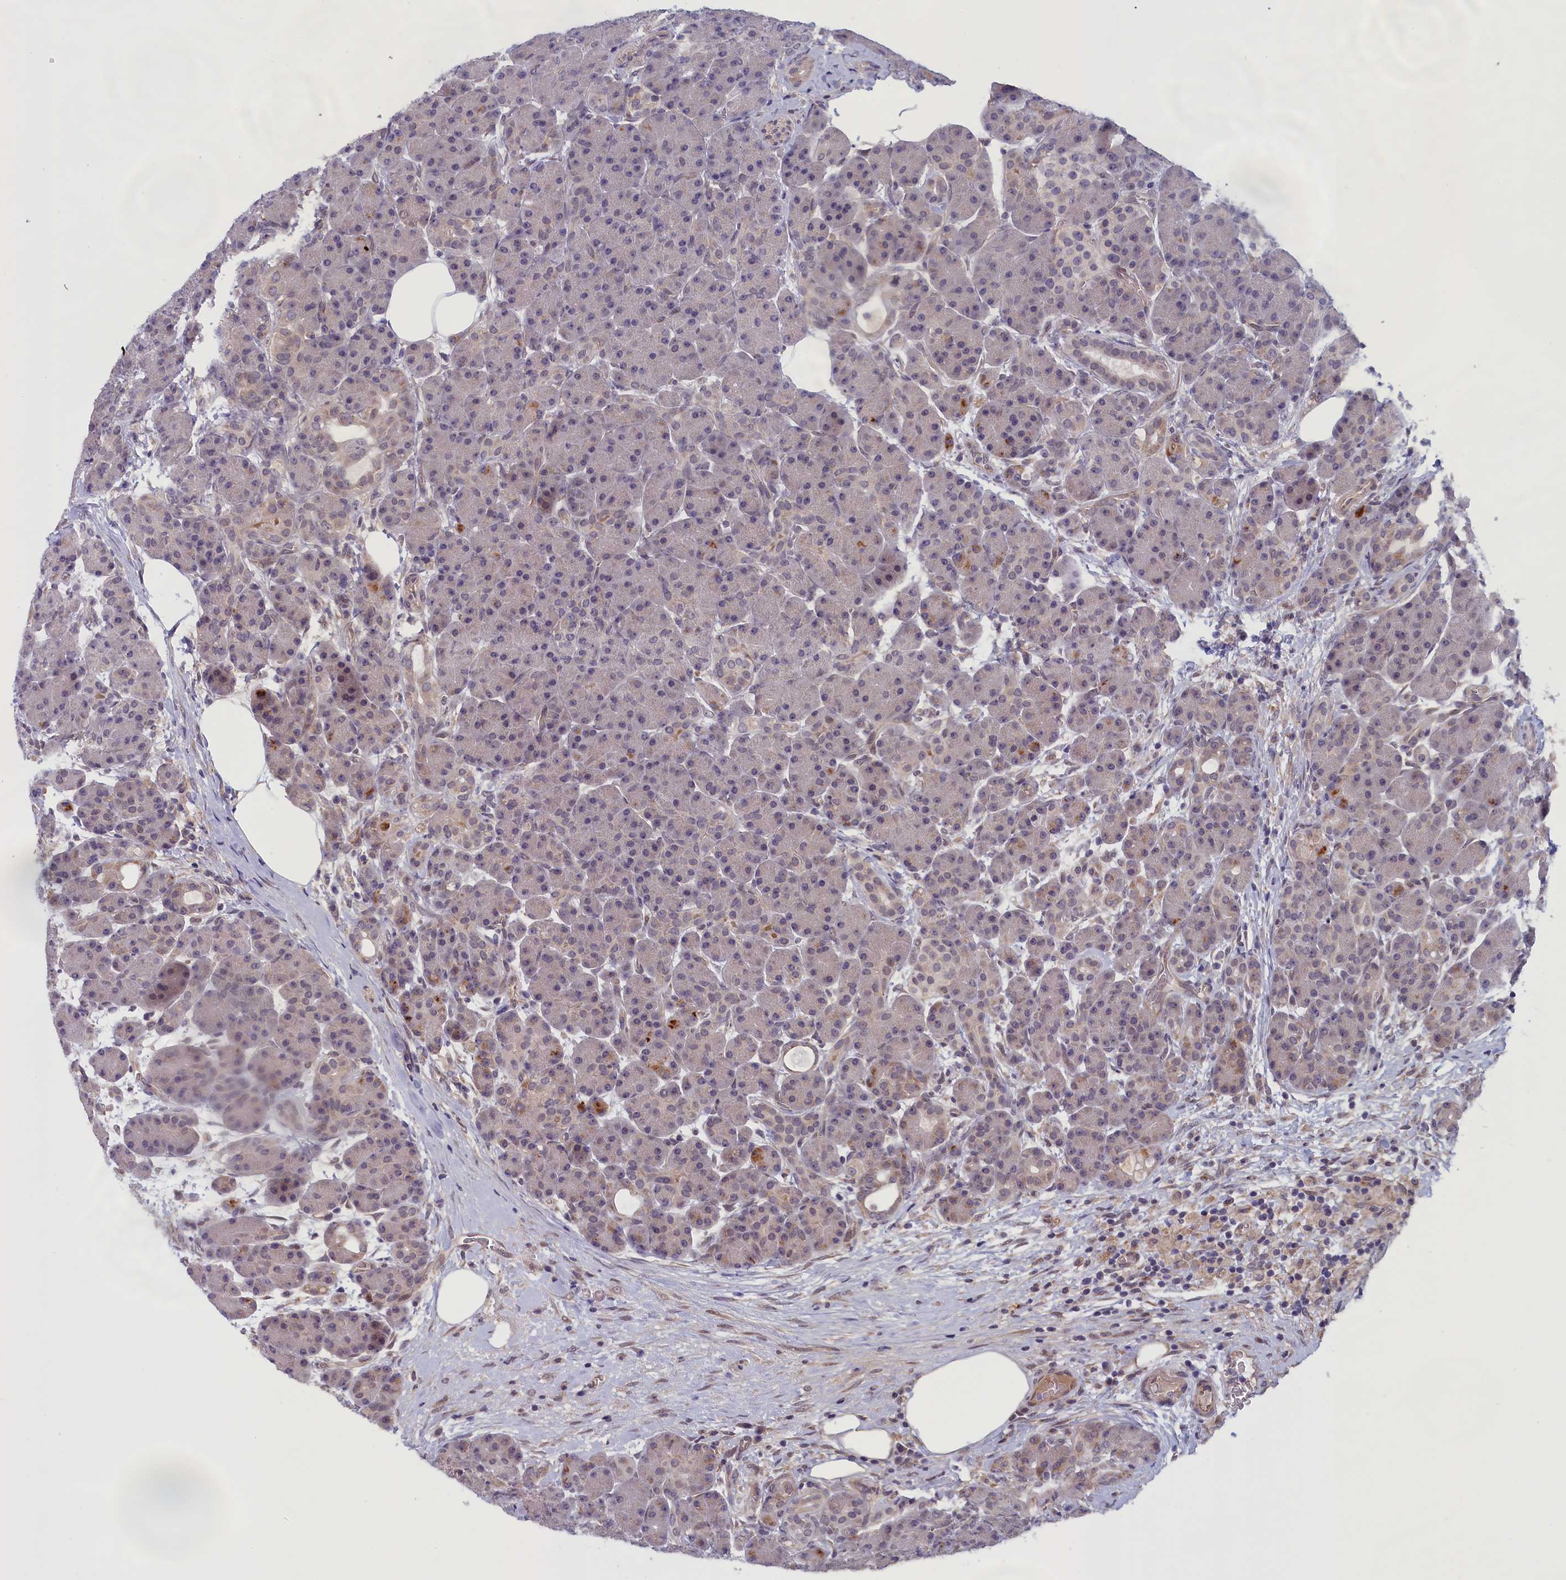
{"staining": {"intensity": "weak", "quantity": "<25%", "location": "cytoplasmic/membranous"}, "tissue": "pancreas", "cell_type": "Exocrine glandular cells", "image_type": "normal", "snomed": [{"axis": "morphology", "description": "Normal tissue, NOS"}, {"axis": "topography", "description": "Pancreas"}], "caption": "The photomicrograph demonstrates no significant staining in exocrine glandular cells of pancreas. Nuclei are stained in blue.", "gene": "IGFALS", "patient": {"sex": "male", "age": 63}}